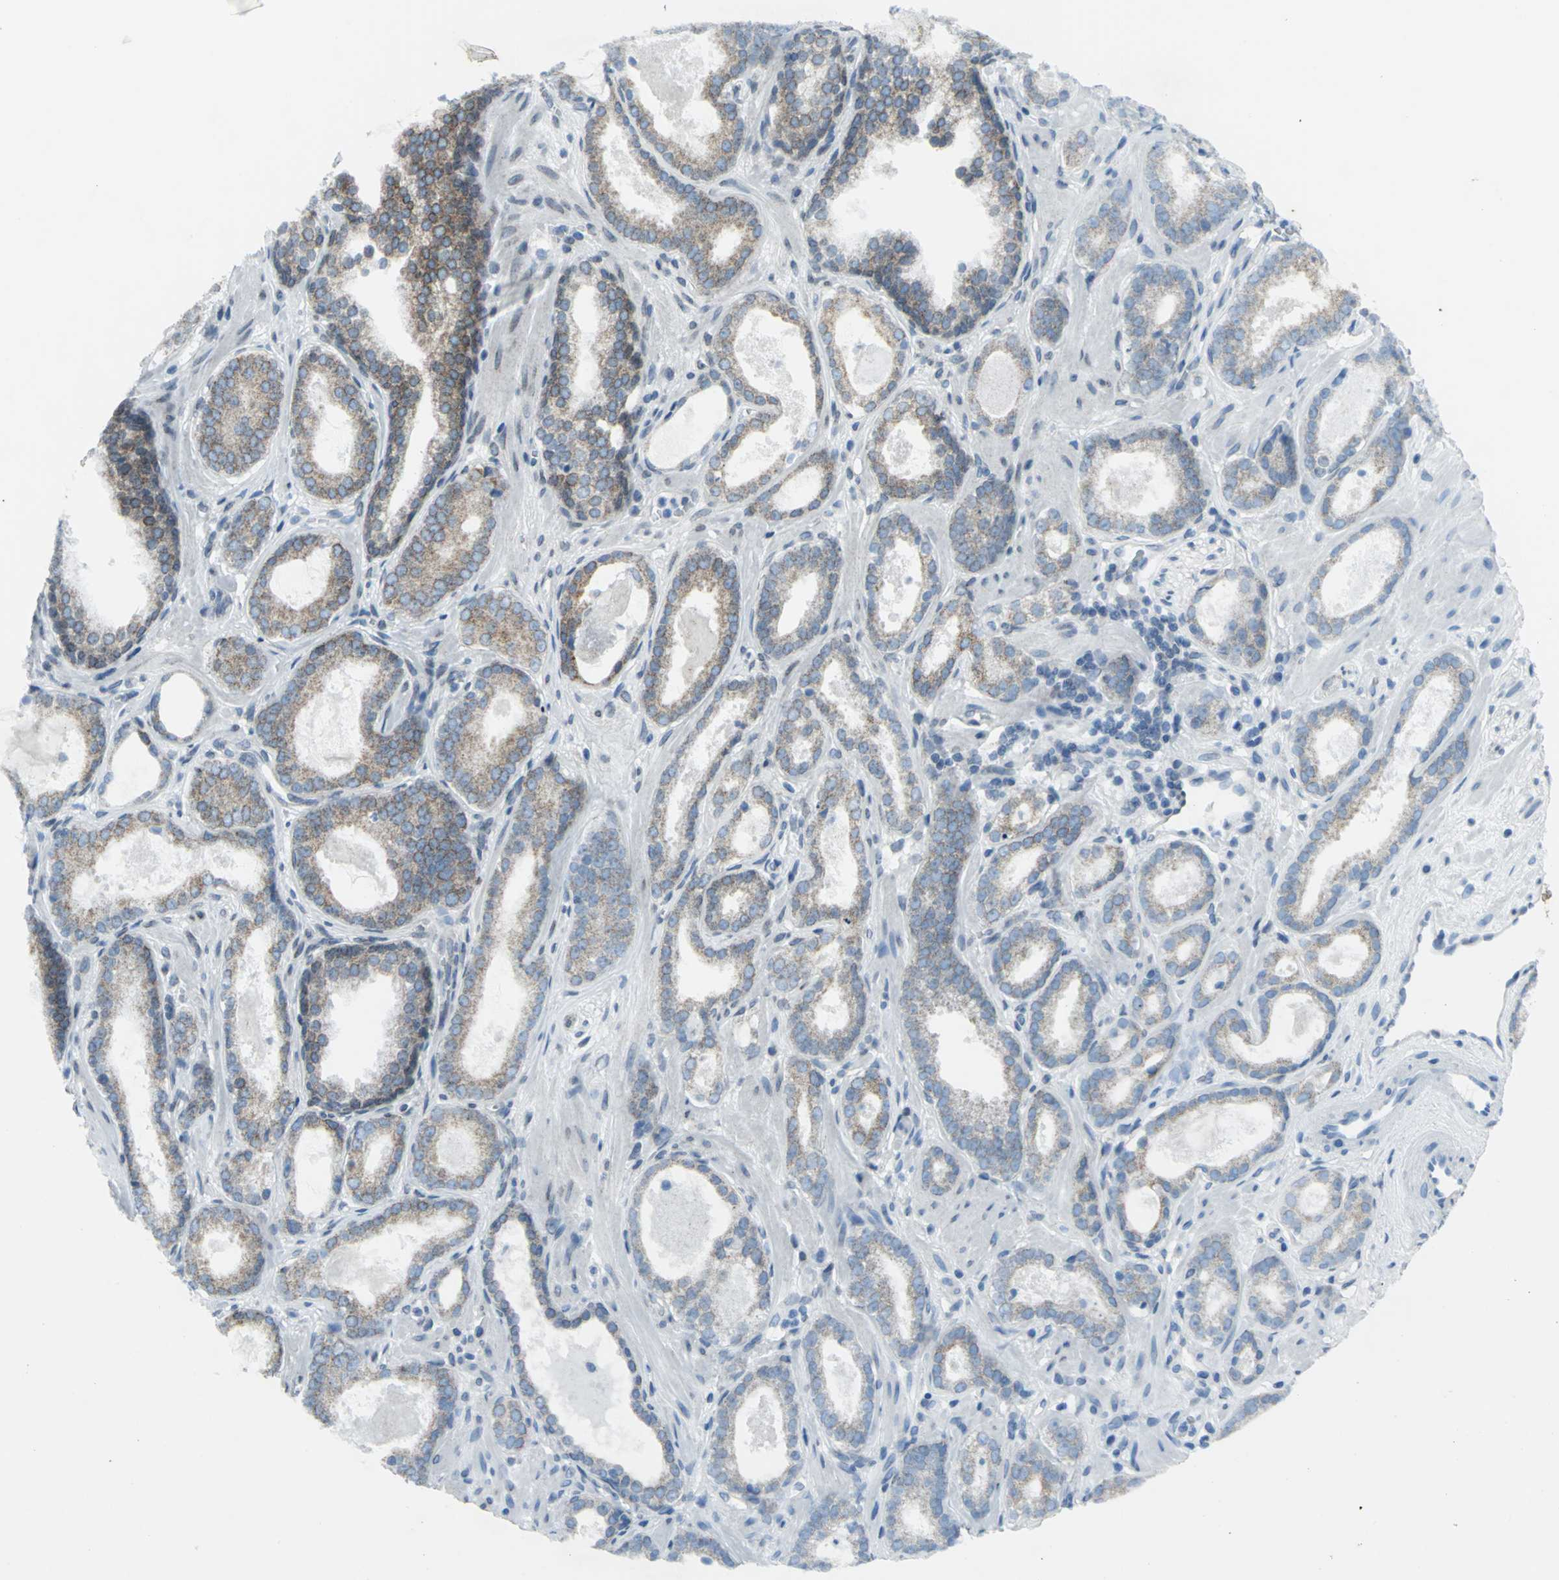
{"staining": {"intensity": "weak", "quantity": ">75%", "location": "cytoplasmic/membranous"}, "tissue": "prostate cancer", "cell_type": "Tumor cells", "image_type": "cancer", "snomed": [{"axis": "morphology", "description": "Adenocarcinoma, Low grade"}, {"axis": "topography", "description": "Prostate"}], "caption": "Protein staining of prostate cancer tissue demonstrates weak cytoplasmic/membranous staining in approximately >75% of tumor cells.", "gene": "SNUPN", "patient": {"sex": "male", "age": 57}}